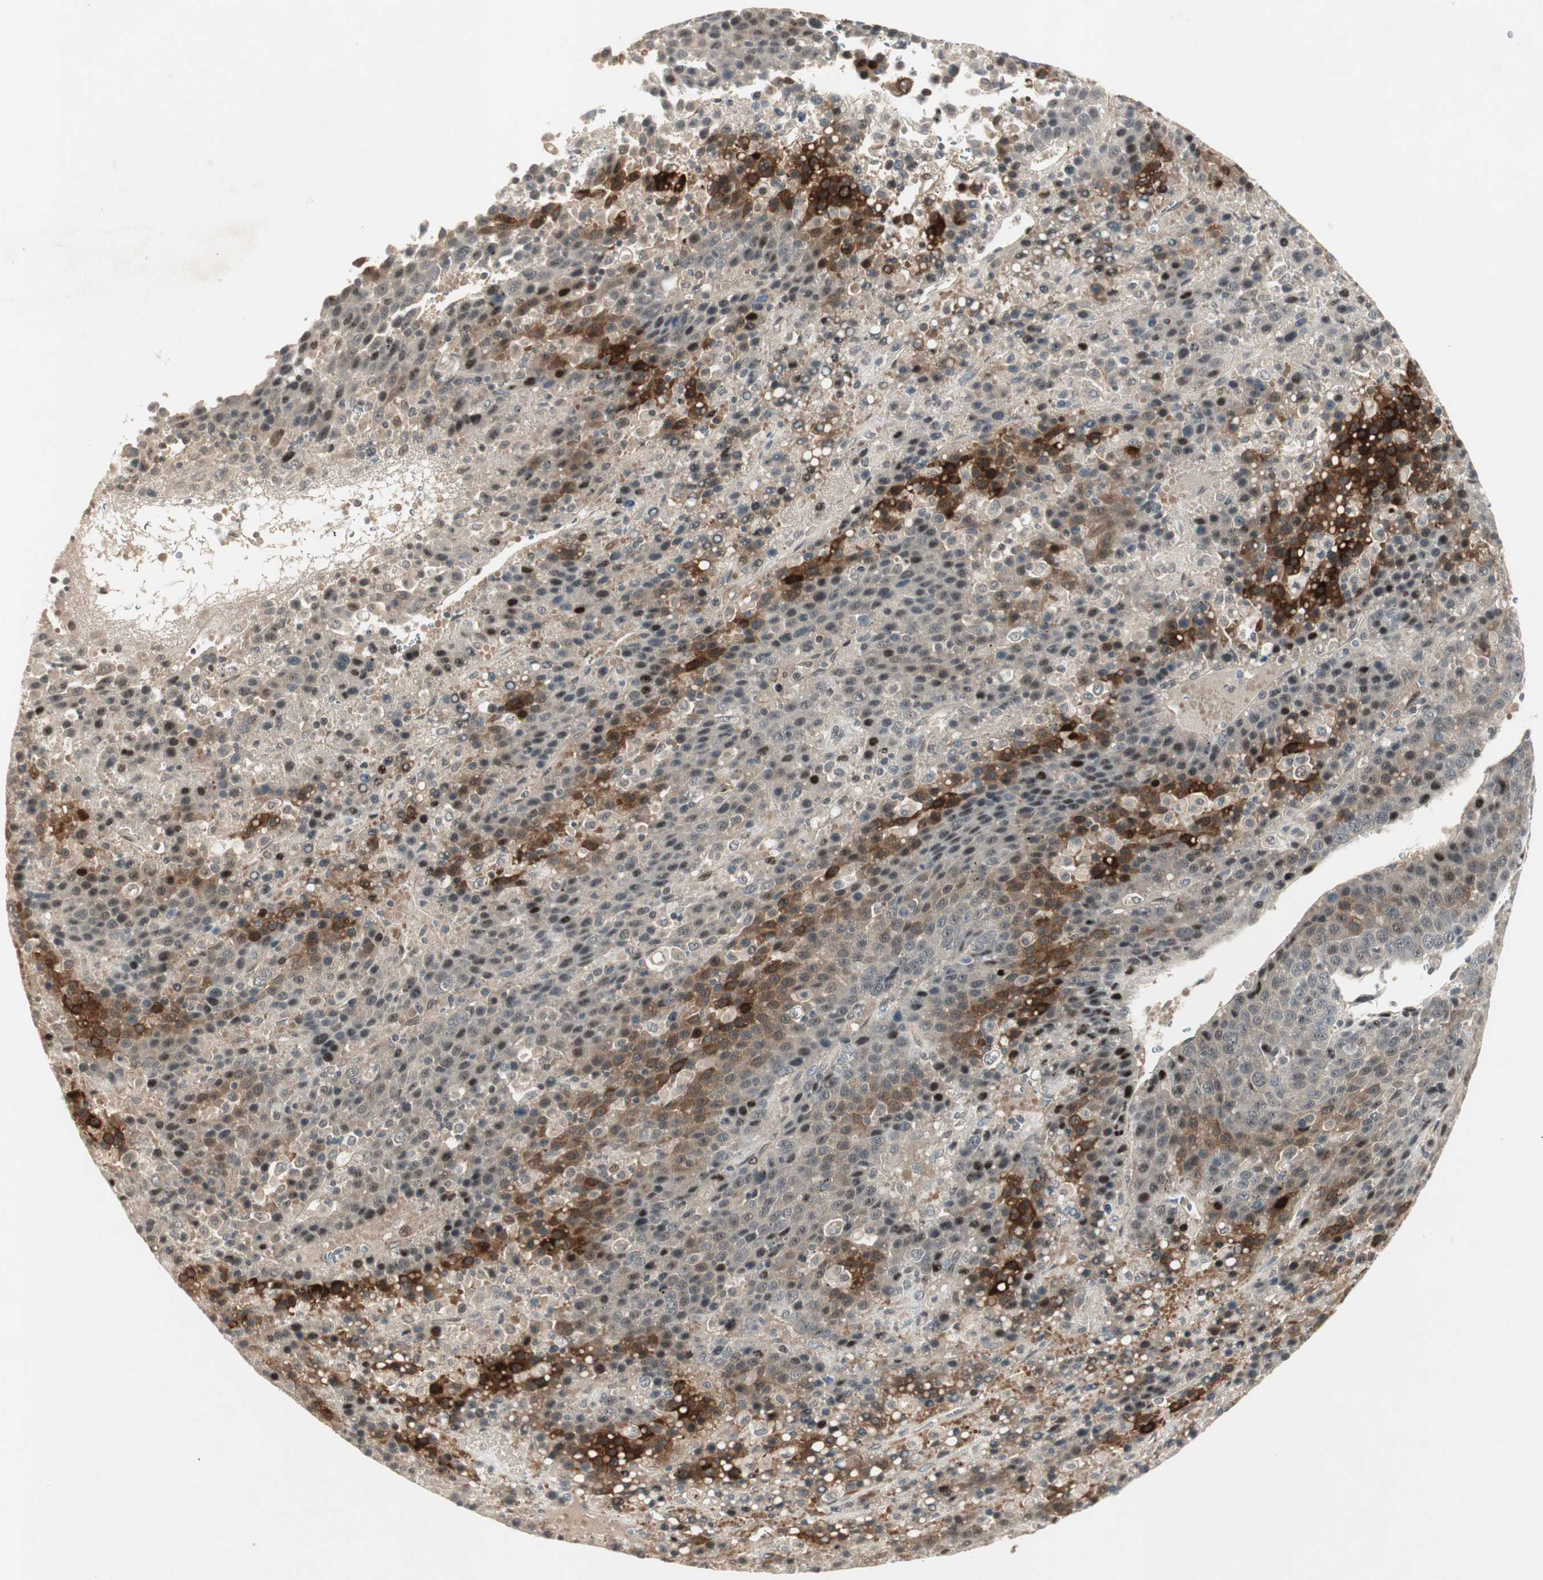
{"staining": {"intensity": "strong", "quantity": "<25%", "location": "cytoplasmic/membranous"}, "tissue": "liver cancer", "cell_type": "Tumor cells", "image_type": "cancer", "snomed": [{"axis": "morphology", "description": "Carcinoma, Hepatocellular, NOS"}, {"axis": "topography", "description": "Liver"}], "caption": "Liver cancer tissue displays strong cytoplasmic/membranous staining in about <25% of tumor cells", "gene": "ACSL5", "patient": {"sex": "female", "age": 53}}